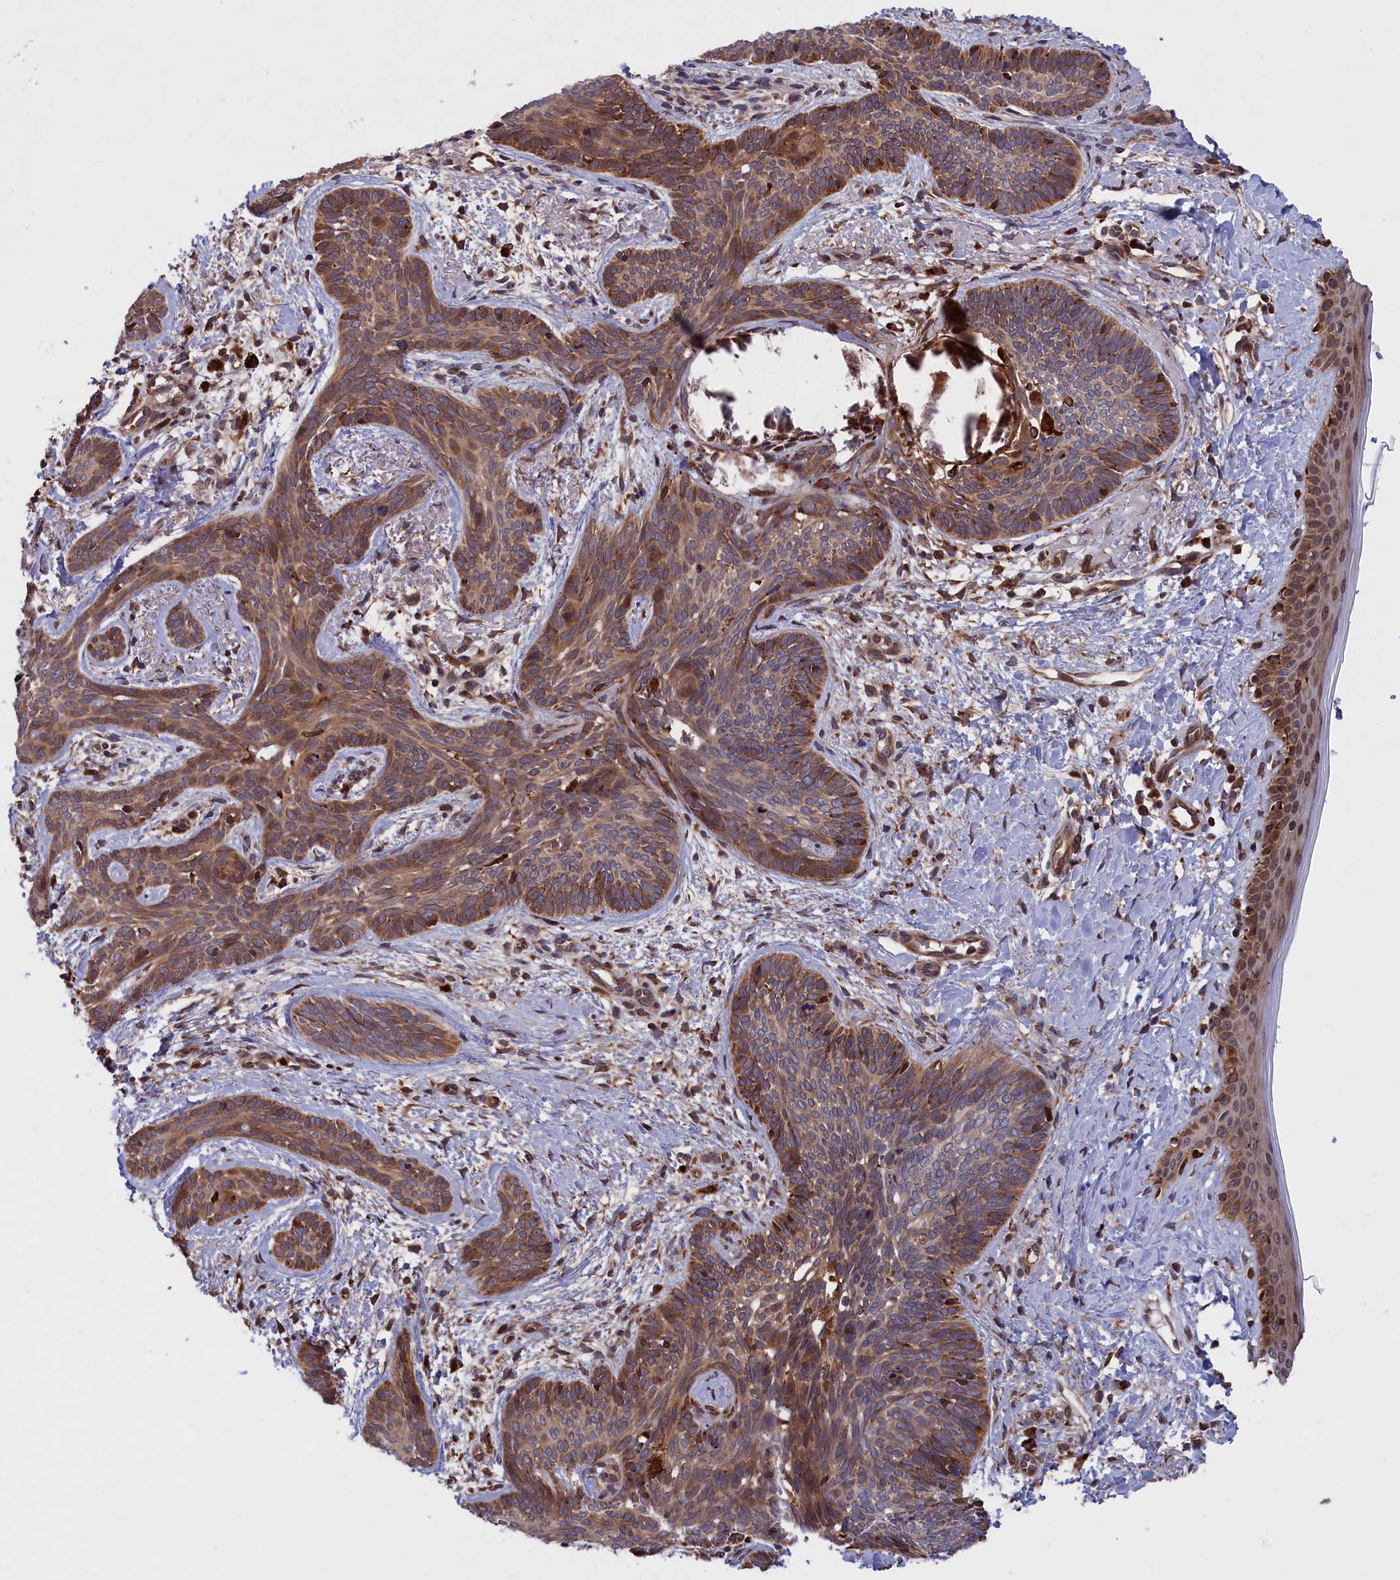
{"staining": {"intensity": "moderate", "quantity": ">75%", "location": "cytoplasmic/membranous"}, "tissue": "skin cancer", "cell_type": "Tumor cells", "image_type": "cancer", "snomed": [{"axis": "morphology", "description": "Basal cell carcinoma"}, {"axis": "topography", "description": "Skin"}], "caption": "Immunohistochemical staining of human skin cancer (basal cell carcinoma) displays medium levels of moderate cytoplasmic/membranous protein expression in about >75% of tumor cells. (DAB = brown stain, brightfield microscopy at high magnification).", "gene": "PLA2G4C", "patient": {"sex": "female", "age": 81}}